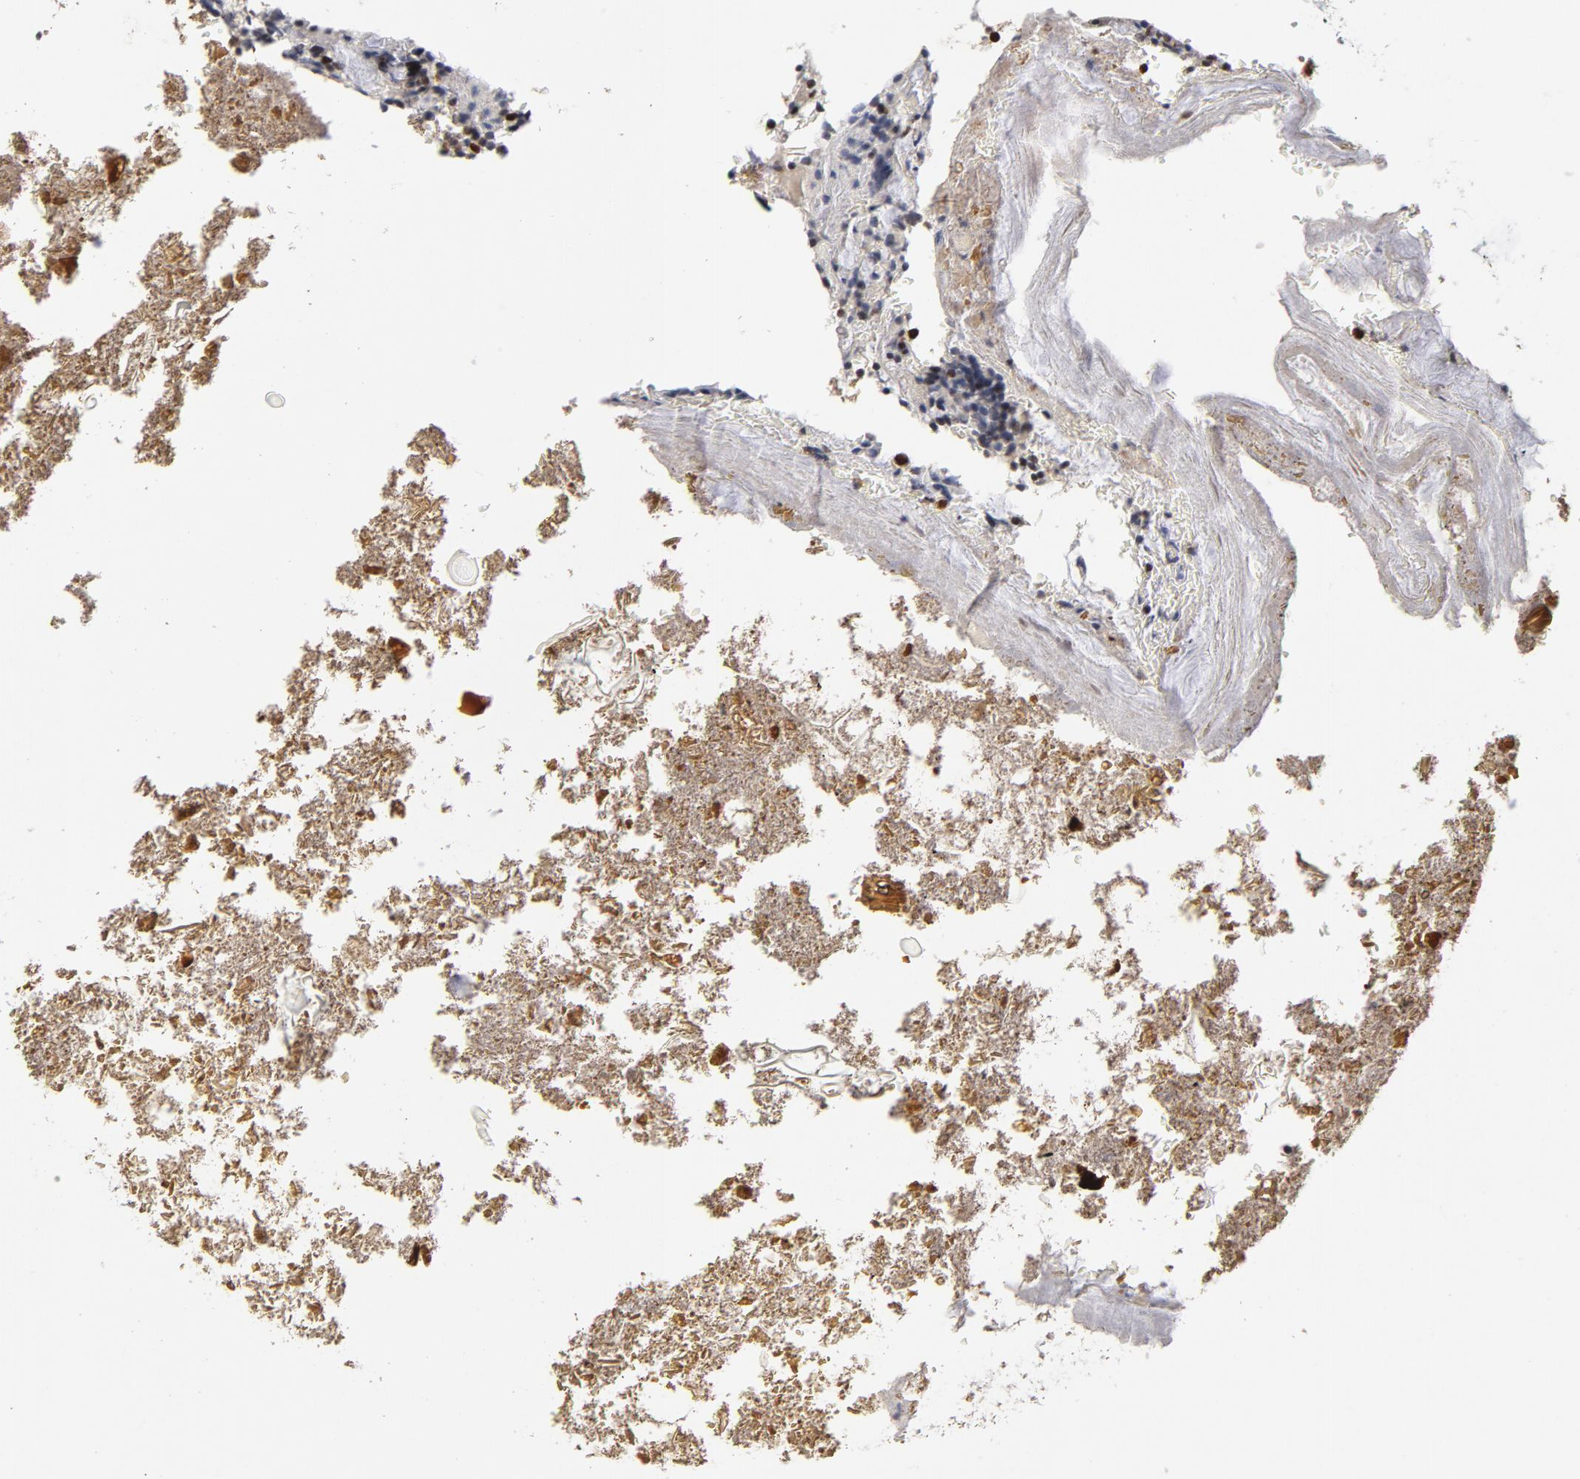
{"staining": {"intensity": "moderate", "quantity": "25%-75%", "location": "nuclear"}, "tissue": "appendix", "cell_type": "Glandular cells", "image_type": "normal", "snomed": [{"axis": "morphology", "description": "Normal tissue, NOS"}, {"axis": "topography", "description": "Appendix"}], "caption": "Immunohistochemical staining of unremarkable human appendix reveals medium levels of moderate nuclear expression in about 25%-75% of glandular cells.", "gene": "RFC4", "patient": {"sex": "female", "age": 10}}